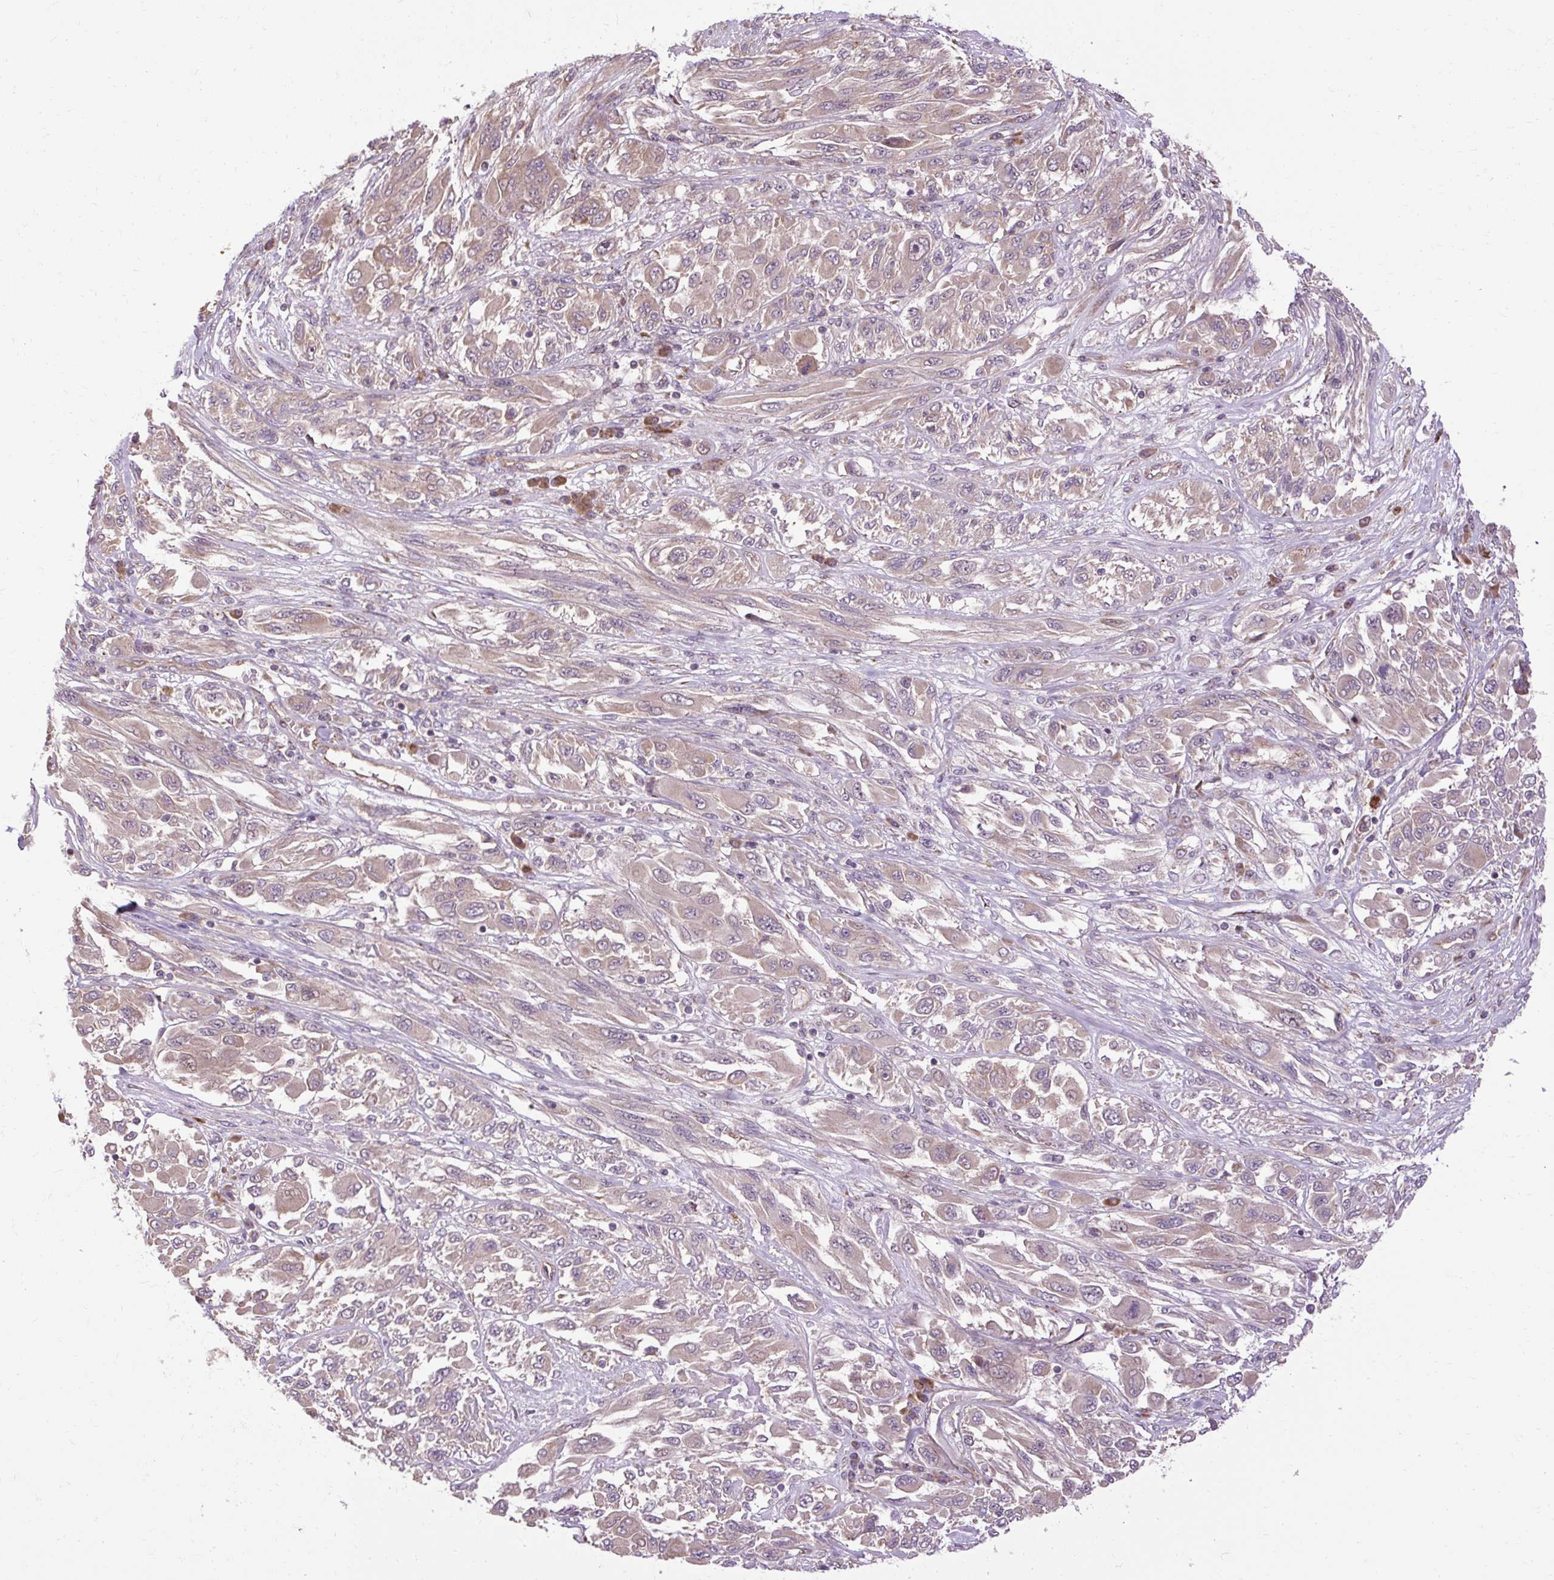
{"staining": {"intensity": "weak", "quantity": ">75%", "location": "cytoplasmic/membranous"}, "tissue": "melanoma", "cell_type": "Tumor cells", "image_type": "cancer", "snomed": [{"axis": "morphology", "description": "Malignant melanoma, NOS"}, {"axis": "topography", "description": "Skin"}], "caption": "DAB immunohistochemical staining of human malignant melanoma reveals weak cytoplasmic/membranous protein expression in approximately >75% of tumor cells.", "gene": "FLRT1", "patient": {"sex": "female", "age": 91}}